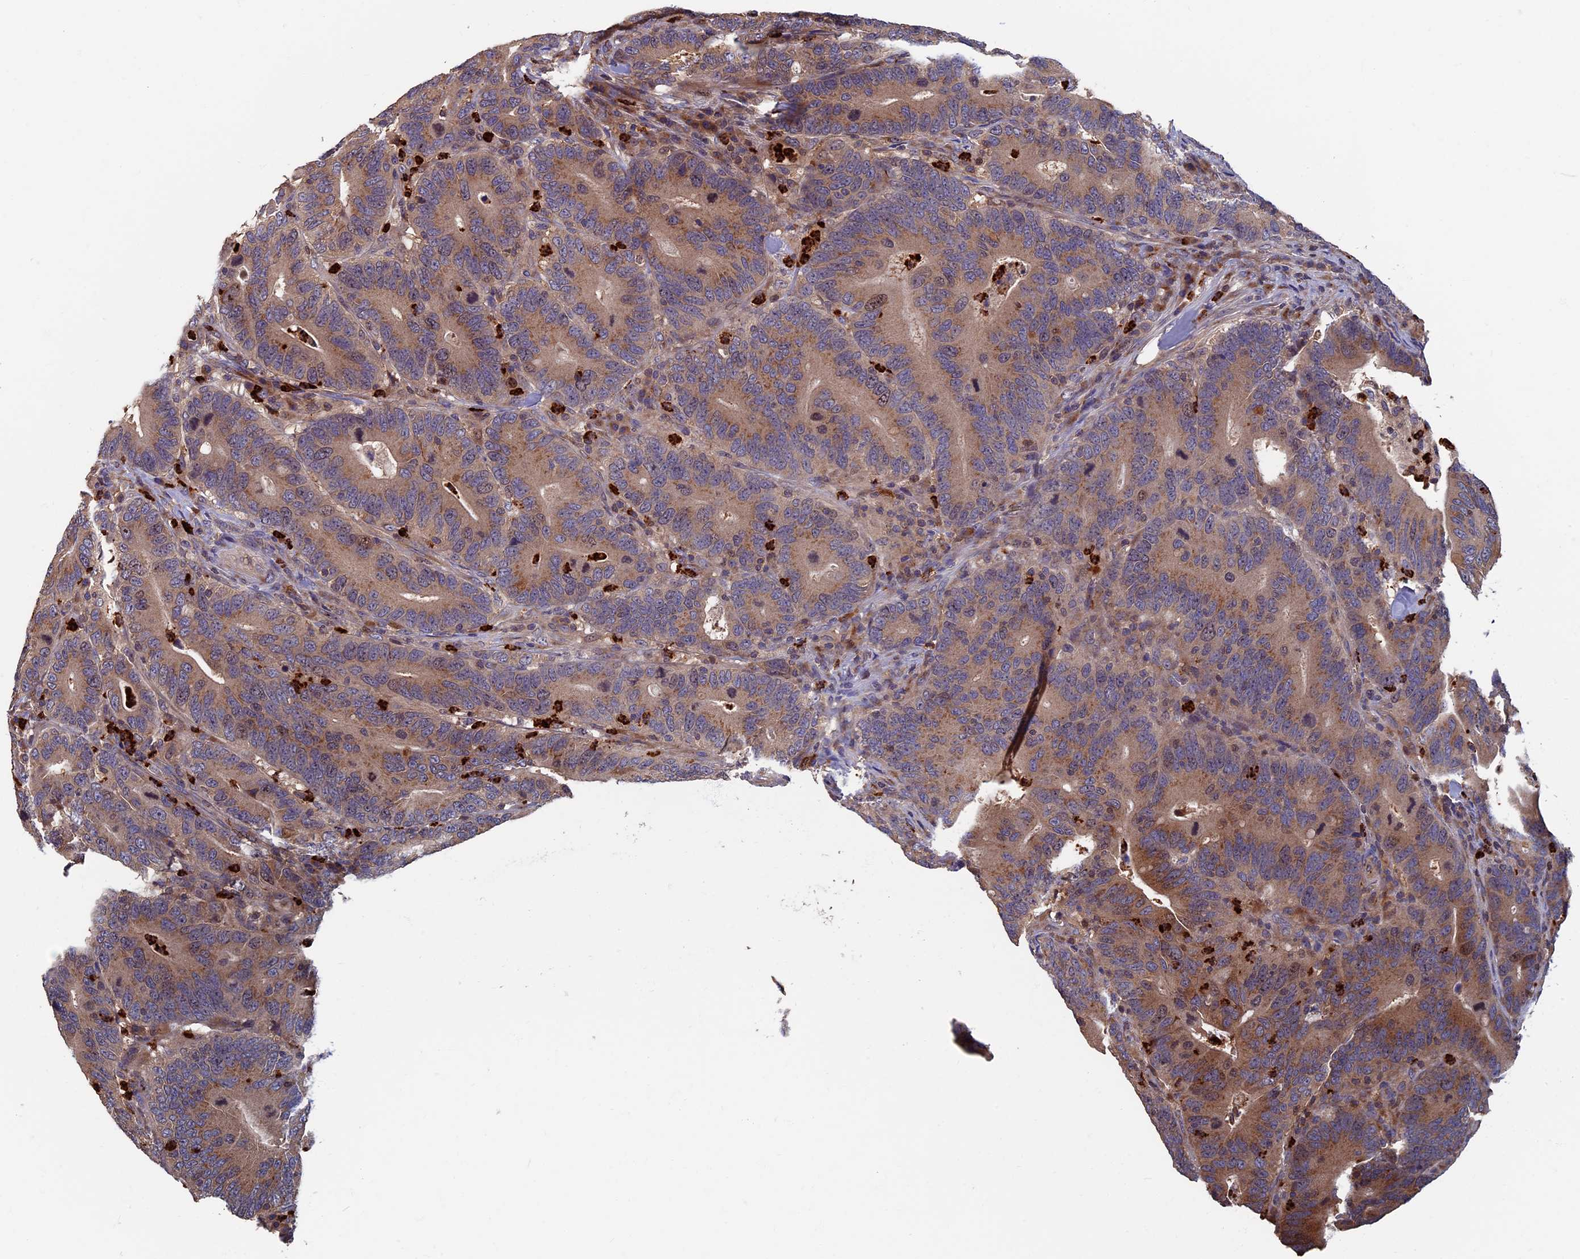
{"staining": {"intensity": "moderate", "quantity": ">75%", "location": "cytoplasmic/membranous"}, "tissue": "colorectal cancer", "cell_type": "Tumor cells", "image_type": "cancer", "snomed": [{"axis": "morphology", "description": "Adenocarcinoma, NOS"}, {"axis": "topography", "description": "Colon"}], "caption": "Colorectal adenocarcinoma was stained to show a protein in brown. There is medium levels of moderate cytoplasmic/membranous expression in approximately >75% of tumor cells.", "gene": "TNK2", "patient": {"sex": "female", "age": 66}}